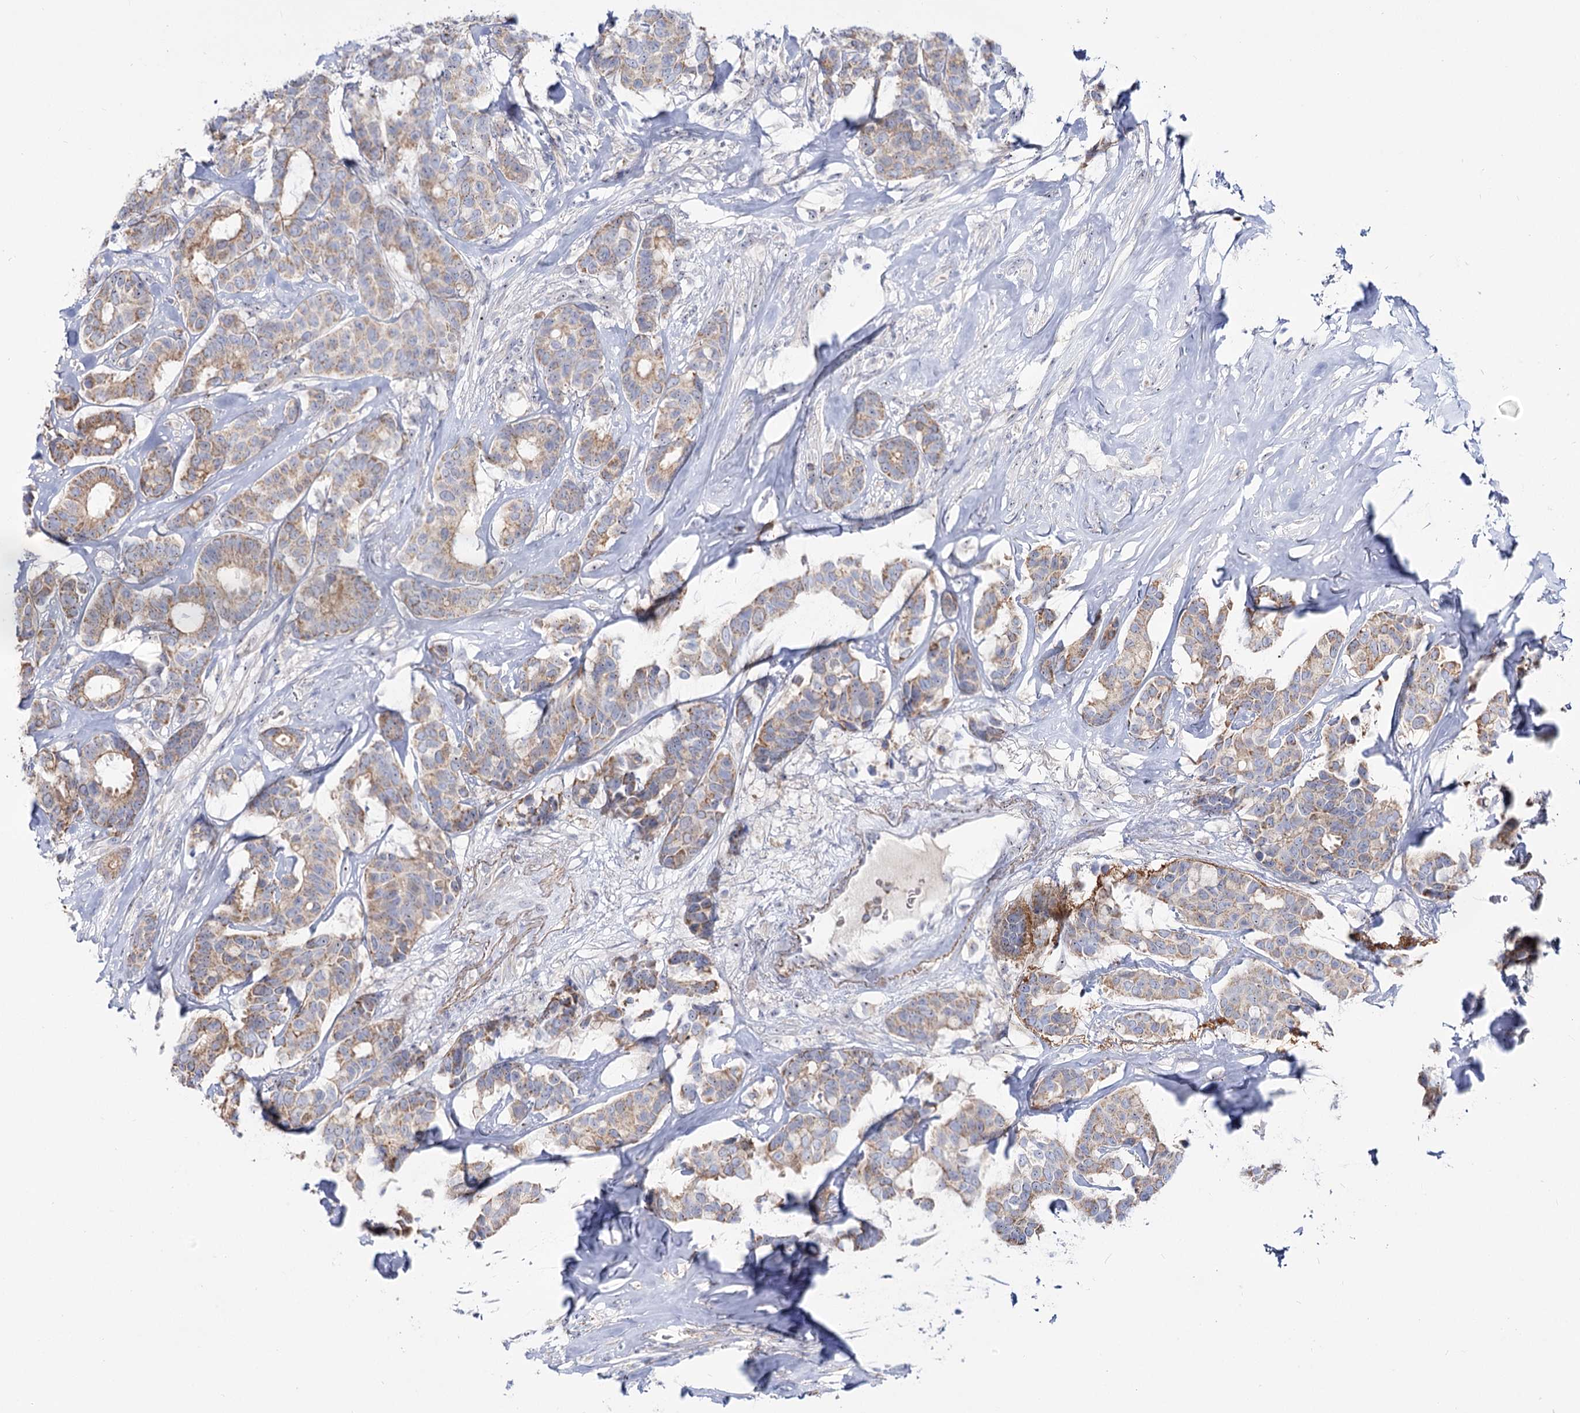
{"staining": {"intensity": "moderate", "quantity": ">75%", "location": "cytoplasmic/membranous"}, "tissue": "breast cancer", "cell_type": "Tumor cells", "image_type": "cancer", "snomed": [{"axis": "morphology", "description": "Duct carcinoma"}, {"axis": "topography", "description": "Breast"}], "caption": "Human breast cancer stained for a protein (brown) exhibits moderate cytoplasmic/membranous positive expression in about >75% of tumor cells.", "gene": "SUOX", "patient": {"sex": "female", "age": 87}}